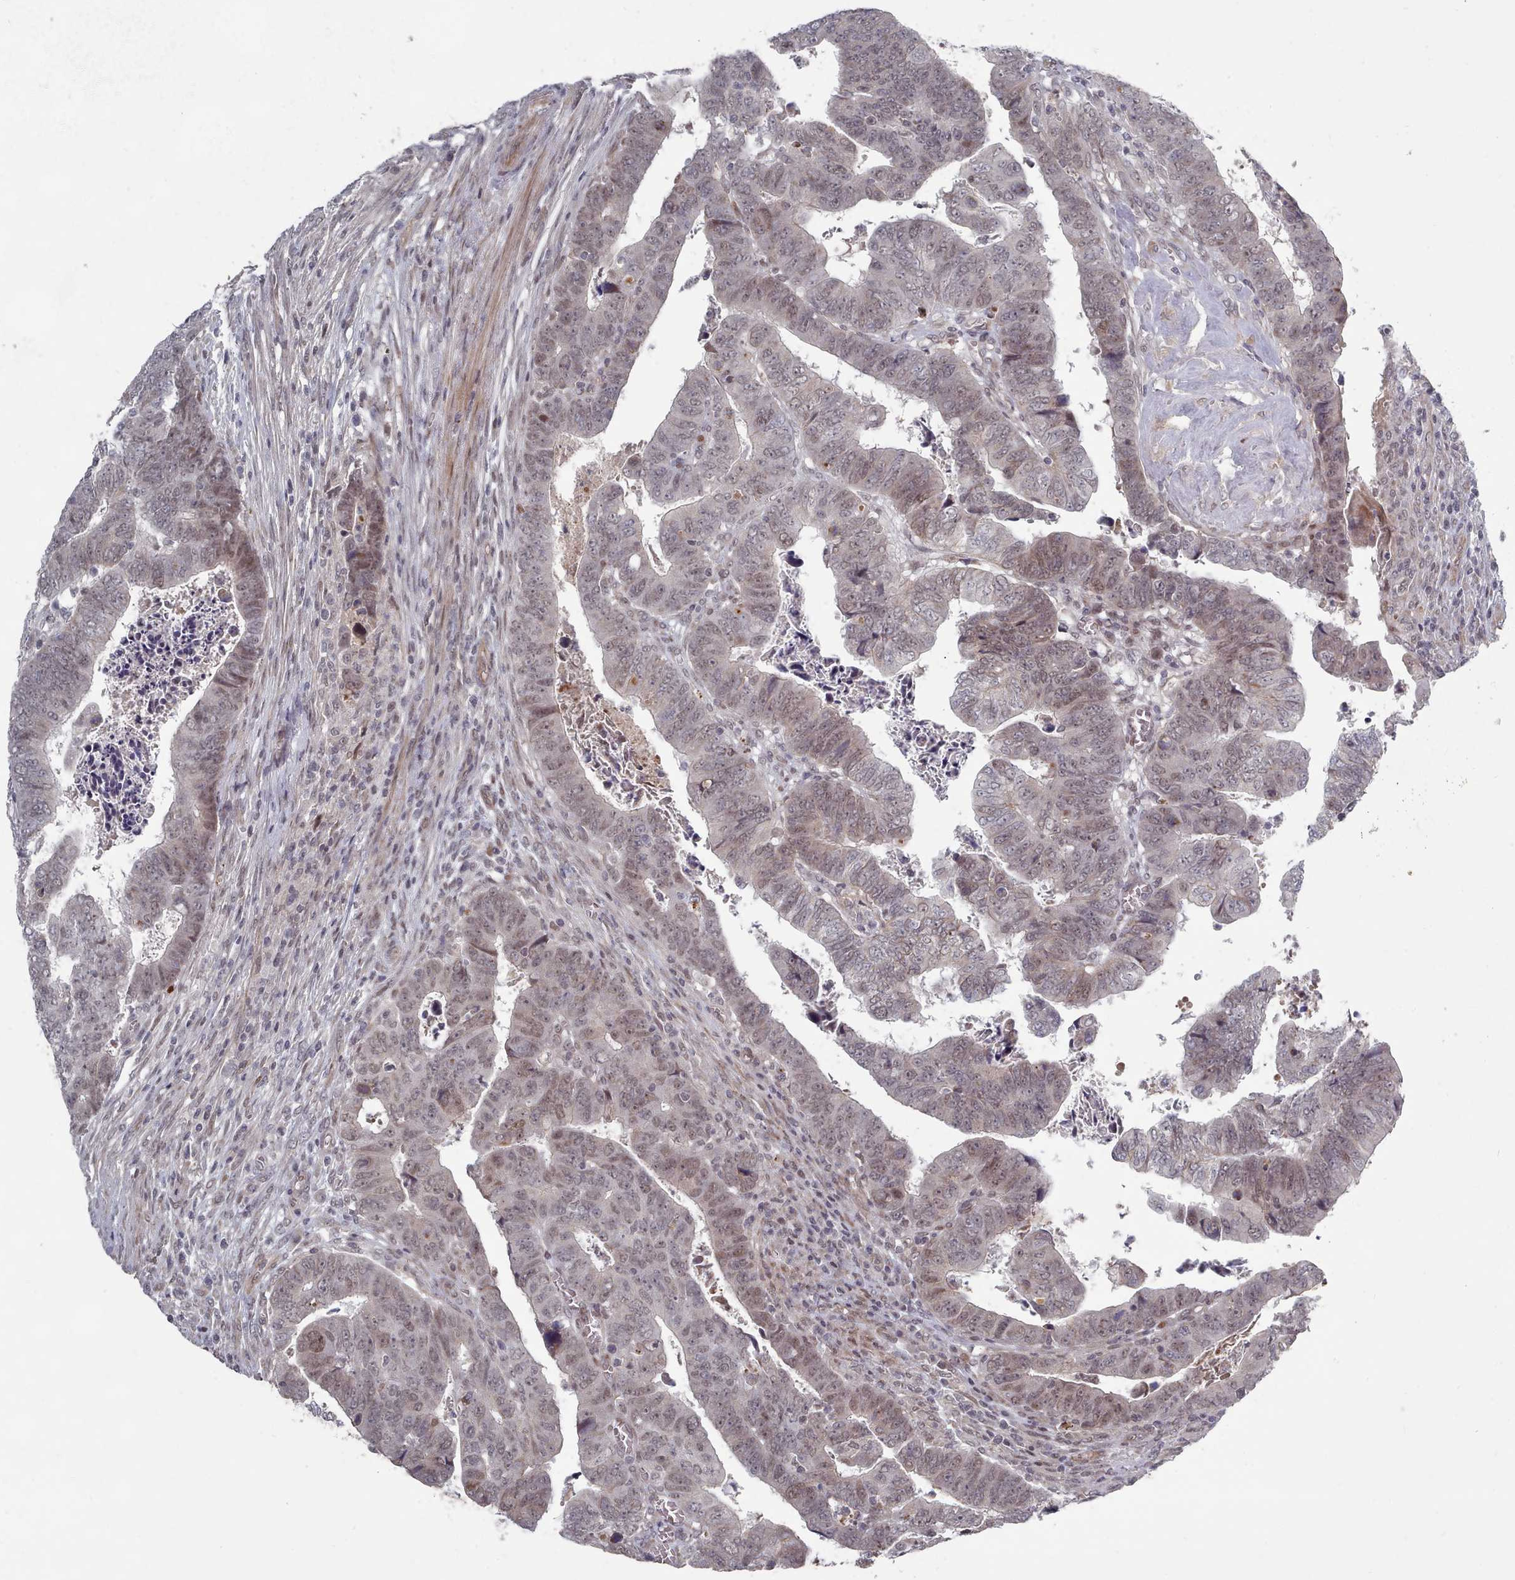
{"staining": {"intensity": "moderate", "quantity": ">75%", "location": "nuclear"}, "tissue": "colorectal cancer", "cell_type": "Tumor cells", "image_type": "cancer", "snomed": [{"axis": "morphology", "description": "Normal tissue, NOS"}, {"axis": "morphology", "description": "Adenocarcinoma, NOS"}, {"axis": "topography", "description": "Rectum"}], "caption": "Adenocarcinoma (colorectal) tissue reveals moderate nuclear positivity in about >75% of tumor cells, visualized by immunohistochemistry.", "gene": "CPSF4", "patient": {"sex": "female", "age": 65}}